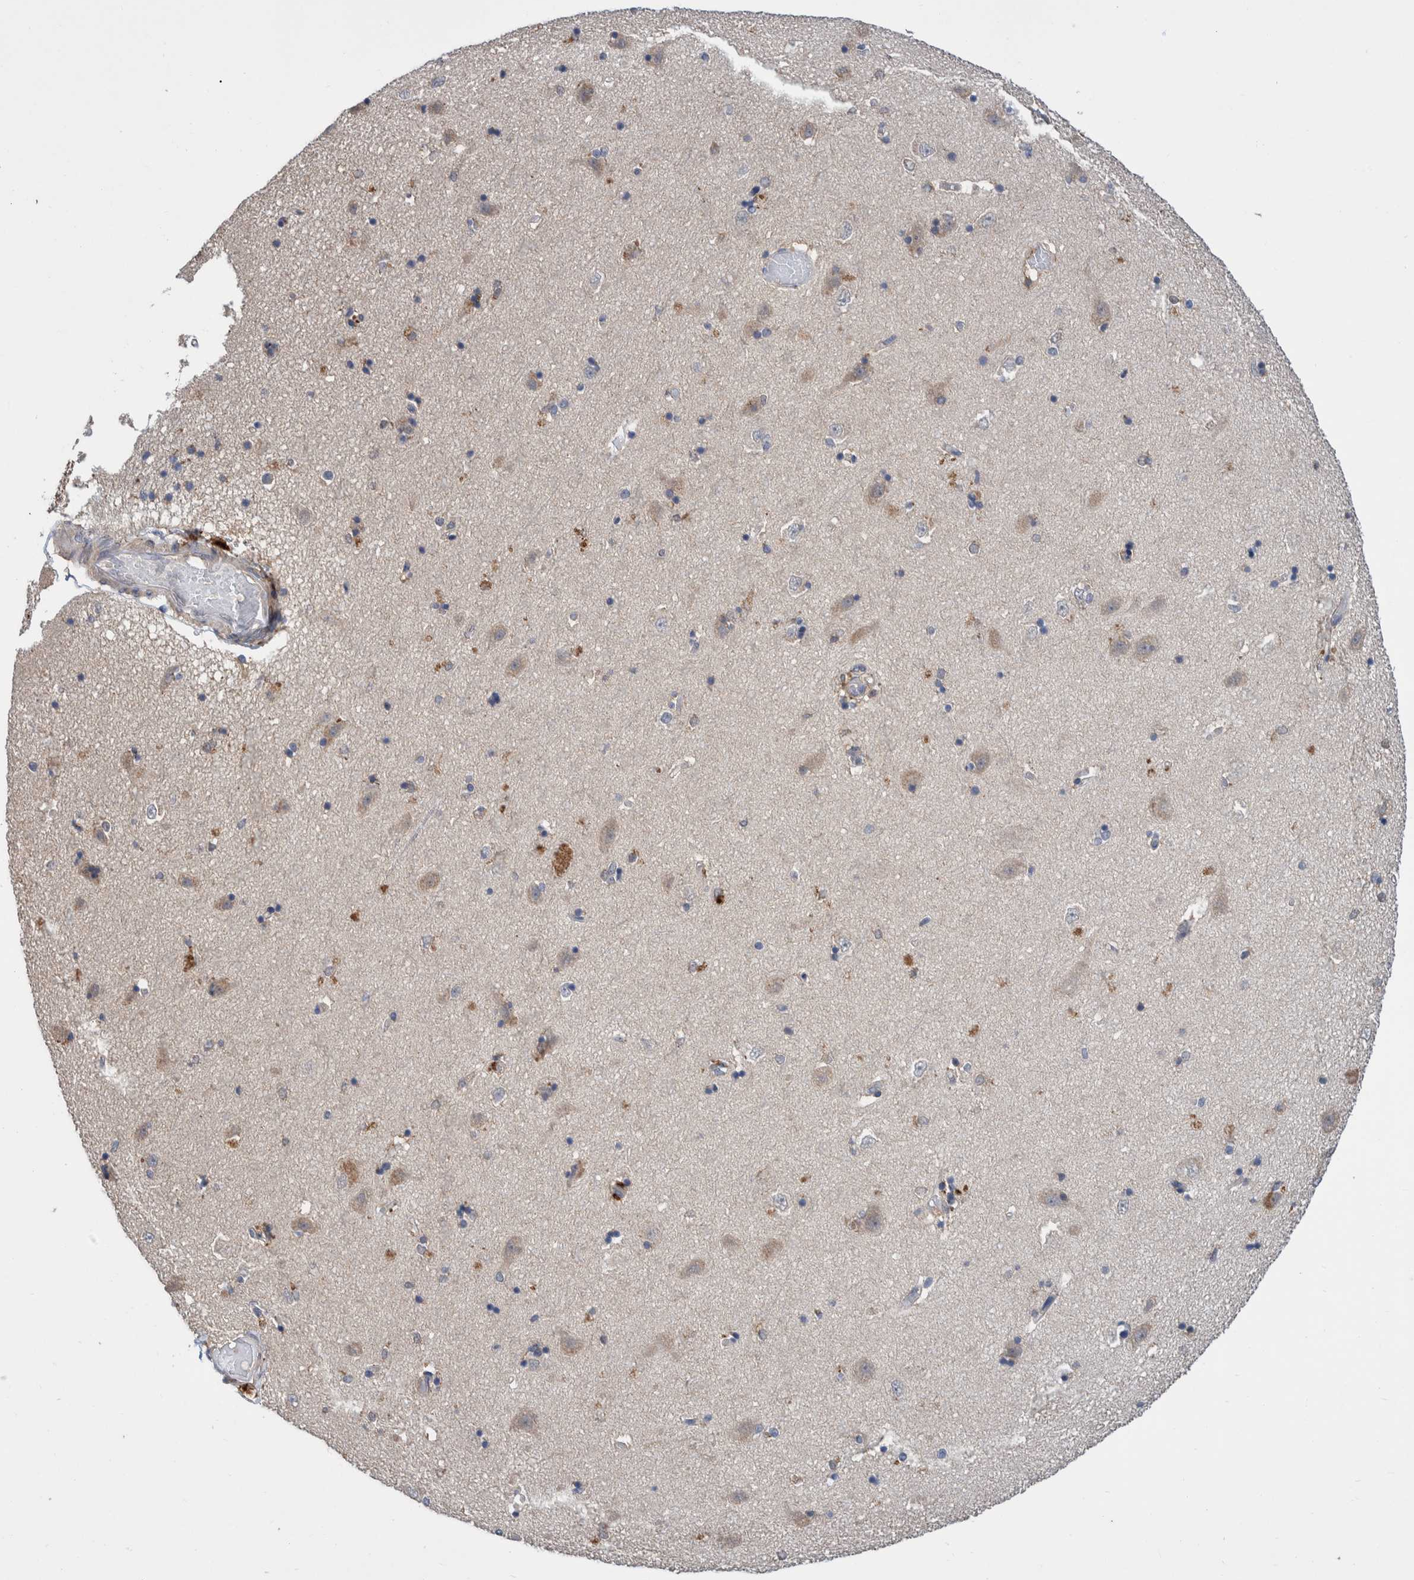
{"staining": {"intensity": "weak", "quantity": "<25%", "location": "cytoplasmic/membranous"}, "tissue": "hippocampus", "cell_type": "Glial cells", "image_type": "normal", "snomed": [{"axis": "morphology", "description": "Normal tissue, NOS"}, {"axis": "topography", "description": "Hippocampus"}], "caption": "Immunohistochemical staining of normal hippocampus shows no significant positivity in glial cells. The staining is performed using DAB brown chromogen with nuclei counter-stained in using hematoxylin.", "gene": "PLPBP", "patient": {"sex": "male", "age": 45}}